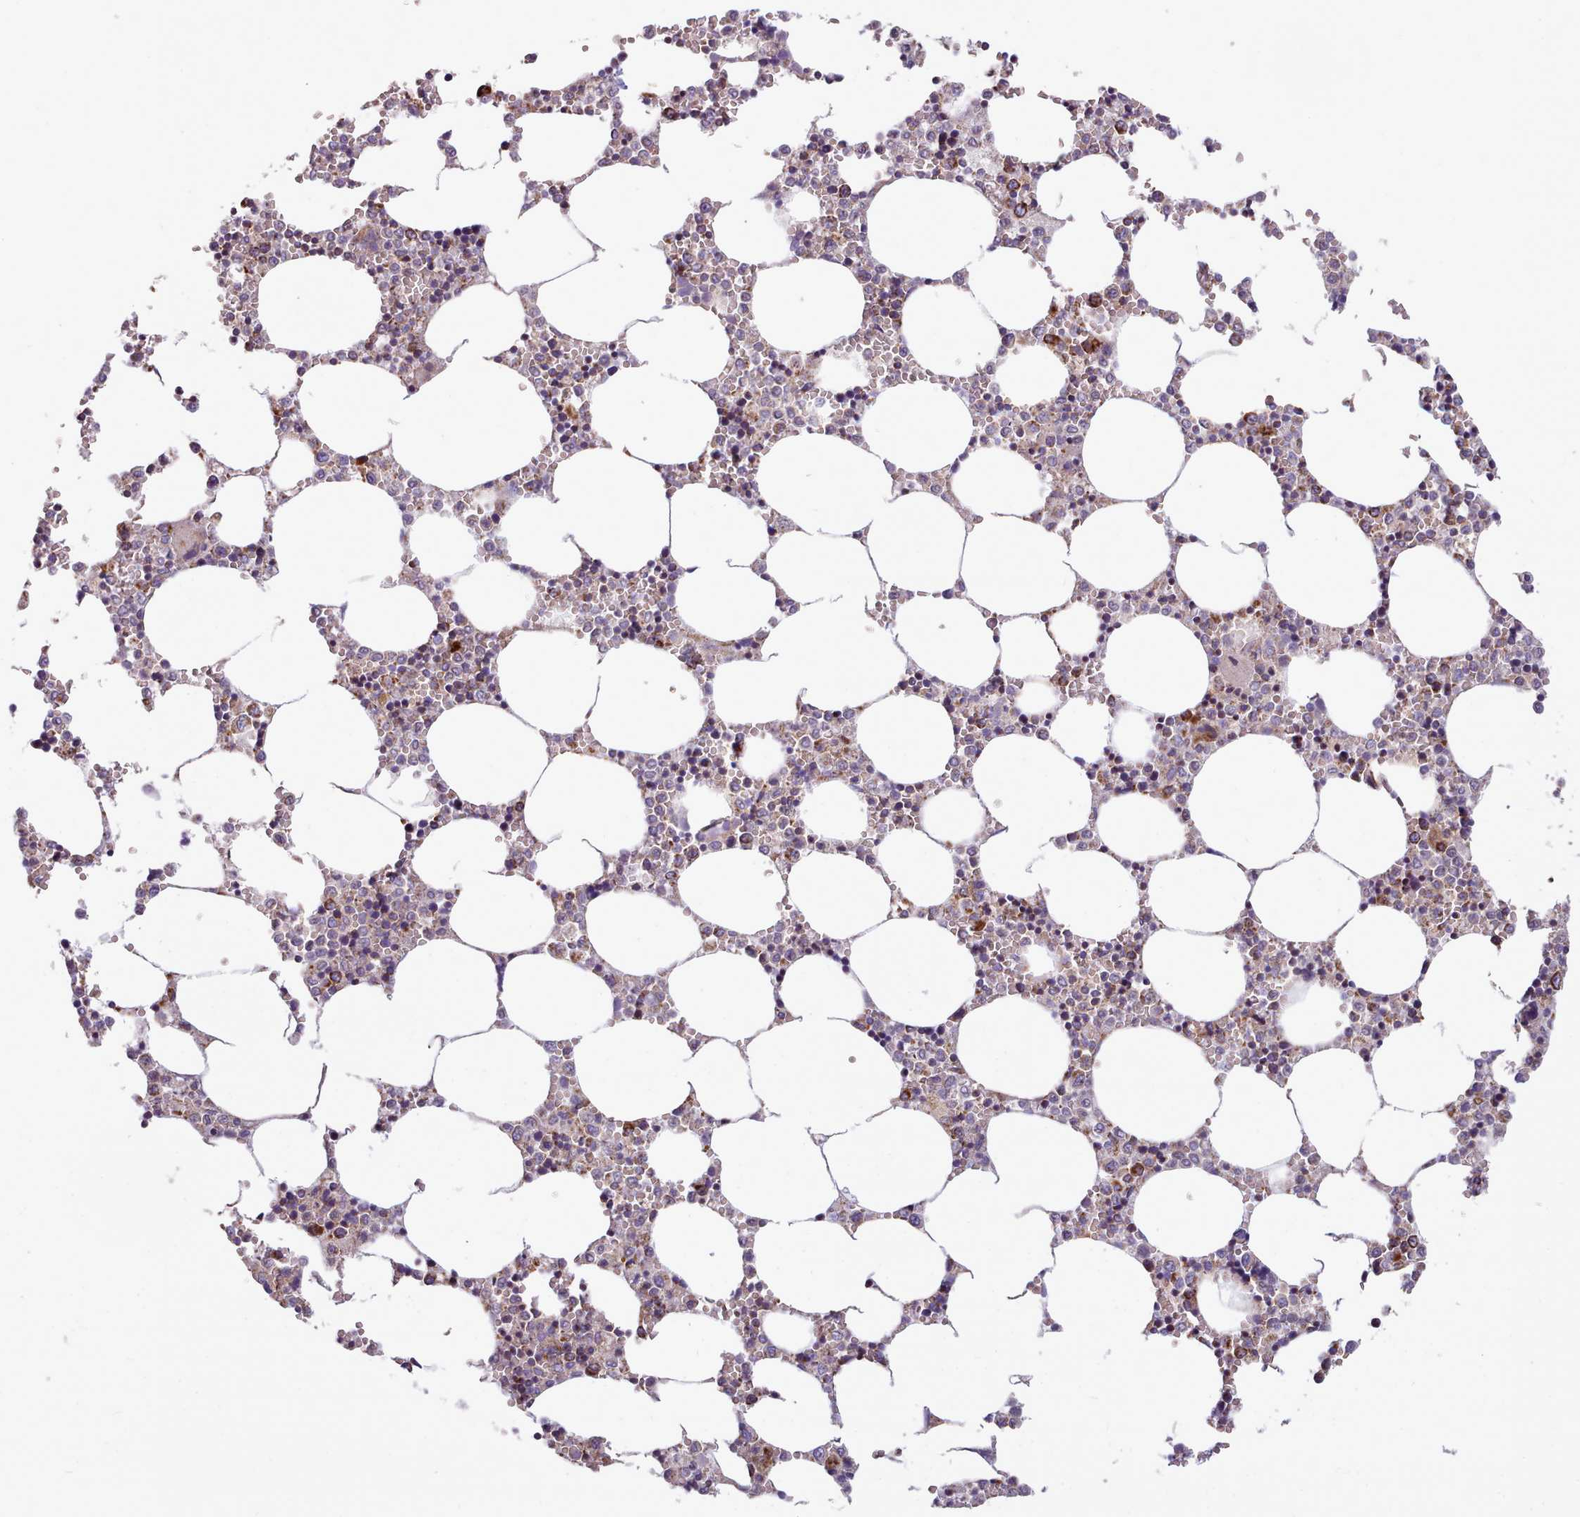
{"staining": {"intensity": "moderate", "quantity": "<25%", "location": "cytoplasmic/membranous"}, "tissue": "bone marrow", "cell_type": "Hematopoietic cells", "image_type": "normal", "snomed": [{"axis": "morphology", "description": "Normal tissue, NOS"}, {"axis": "topography", "description": "Bone marrow"}], "caption": "Immunohistochemistry (IHC) histopathology image of unremarkable bone marrow: bone marrow stained using IHC reveals low levels of moderate protein expression localized specifically in the cytoplasmic/membranous of hematopoietic cells, appearing as a cytoplasmic/membranous brown color.", "gene": "SRP54", "patient": {"sex": "female", "age": 64}}